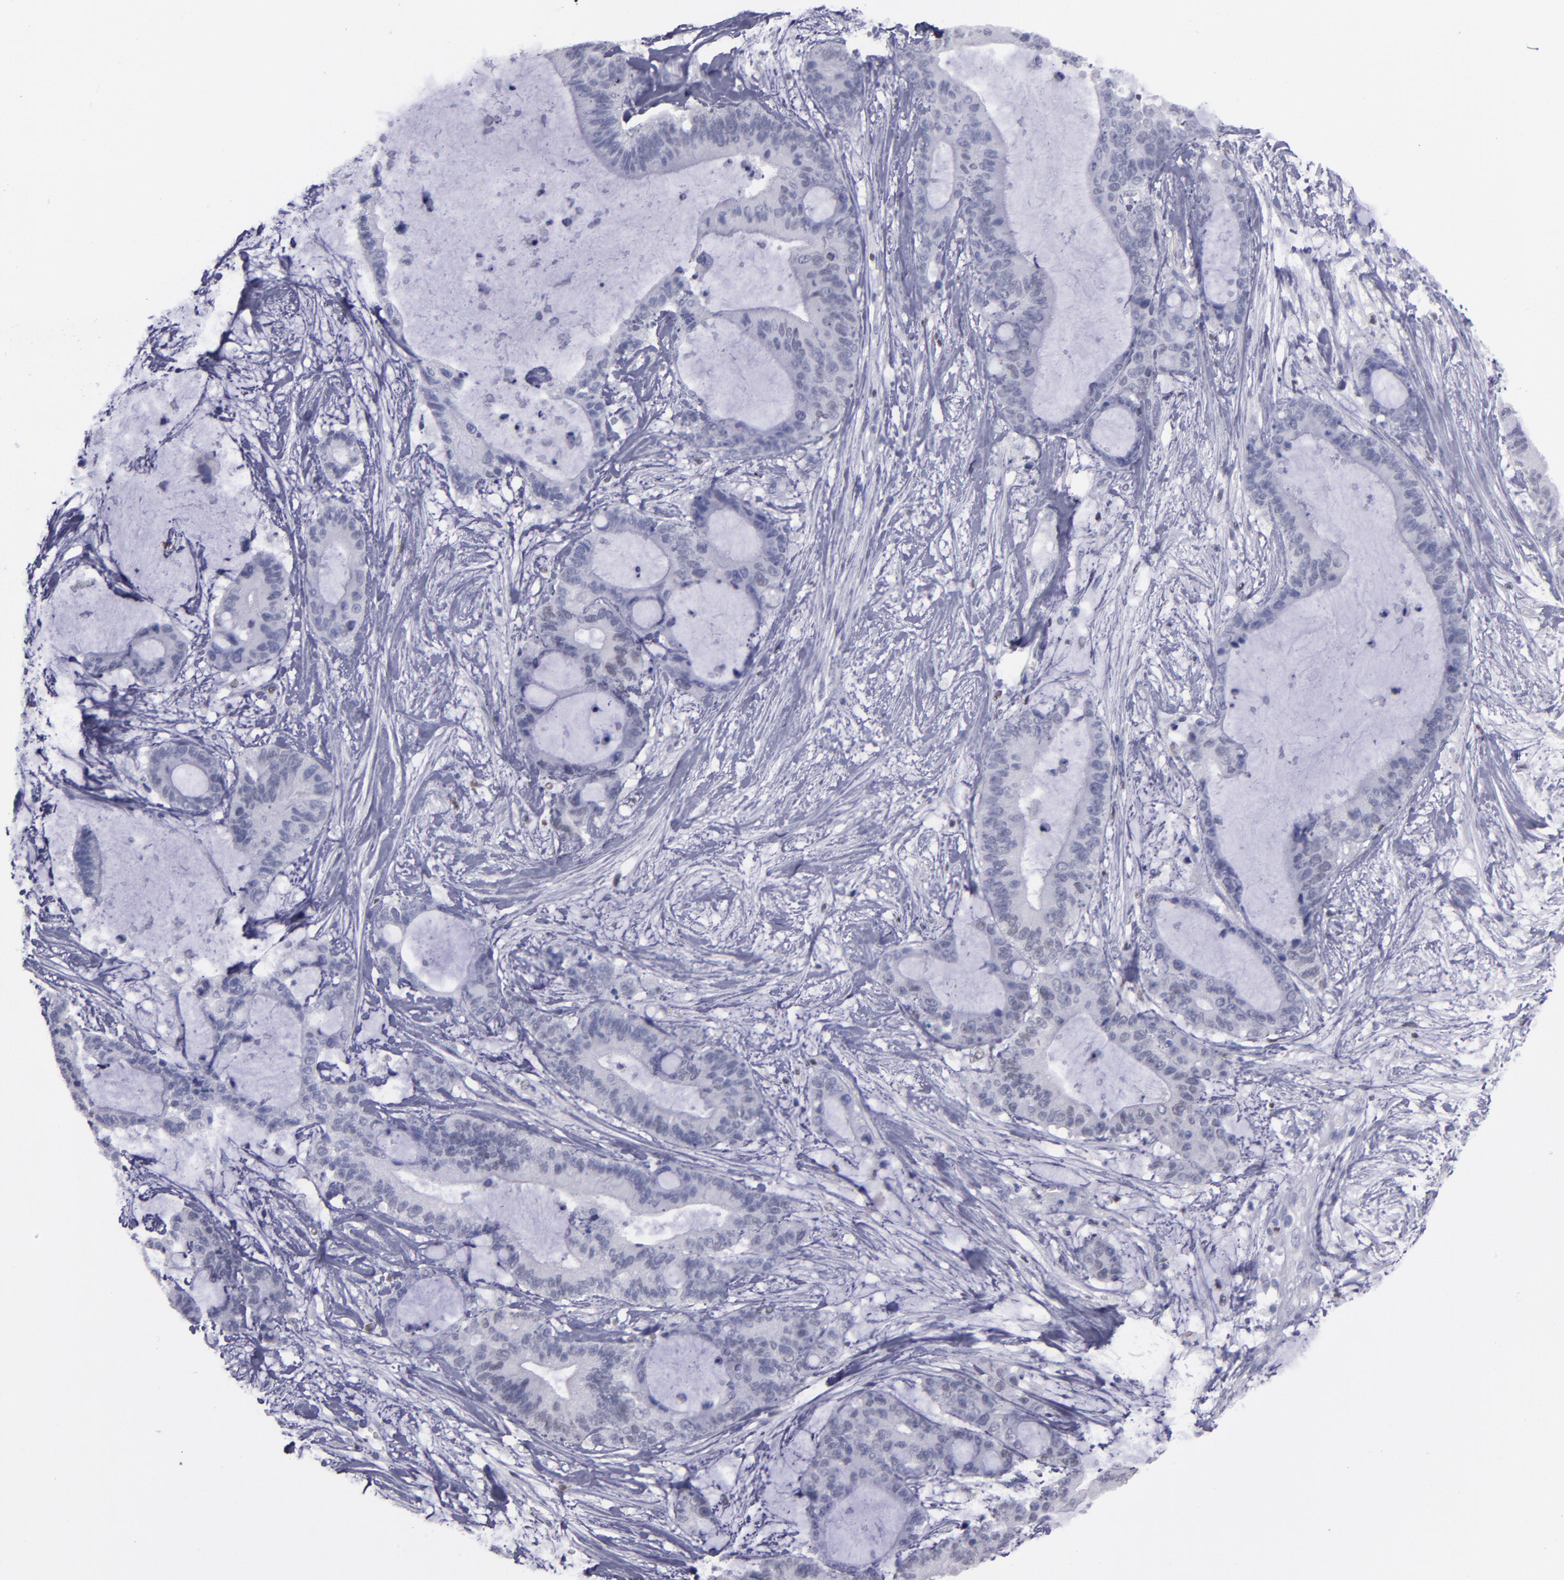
{"staining": {"intensity": "negative", "quantity": "none", "location": "none"}, "tissue": "liver cancer", "cell_type": "Tumor cells", "image_type": "cancer", "snomed": [{"axis": "morphology", "description": "Cholangiocarcinoma"}, {"axis": "topography", "description": "Liver"}], "caption": "IHC histopathology image of liver cancer (cholangiocarcinoma) stained for a protein (brown), which exhibits no staining in tumor cells.", "gene": "IRF8", "patient": {"sex": "female", "age": 73}}